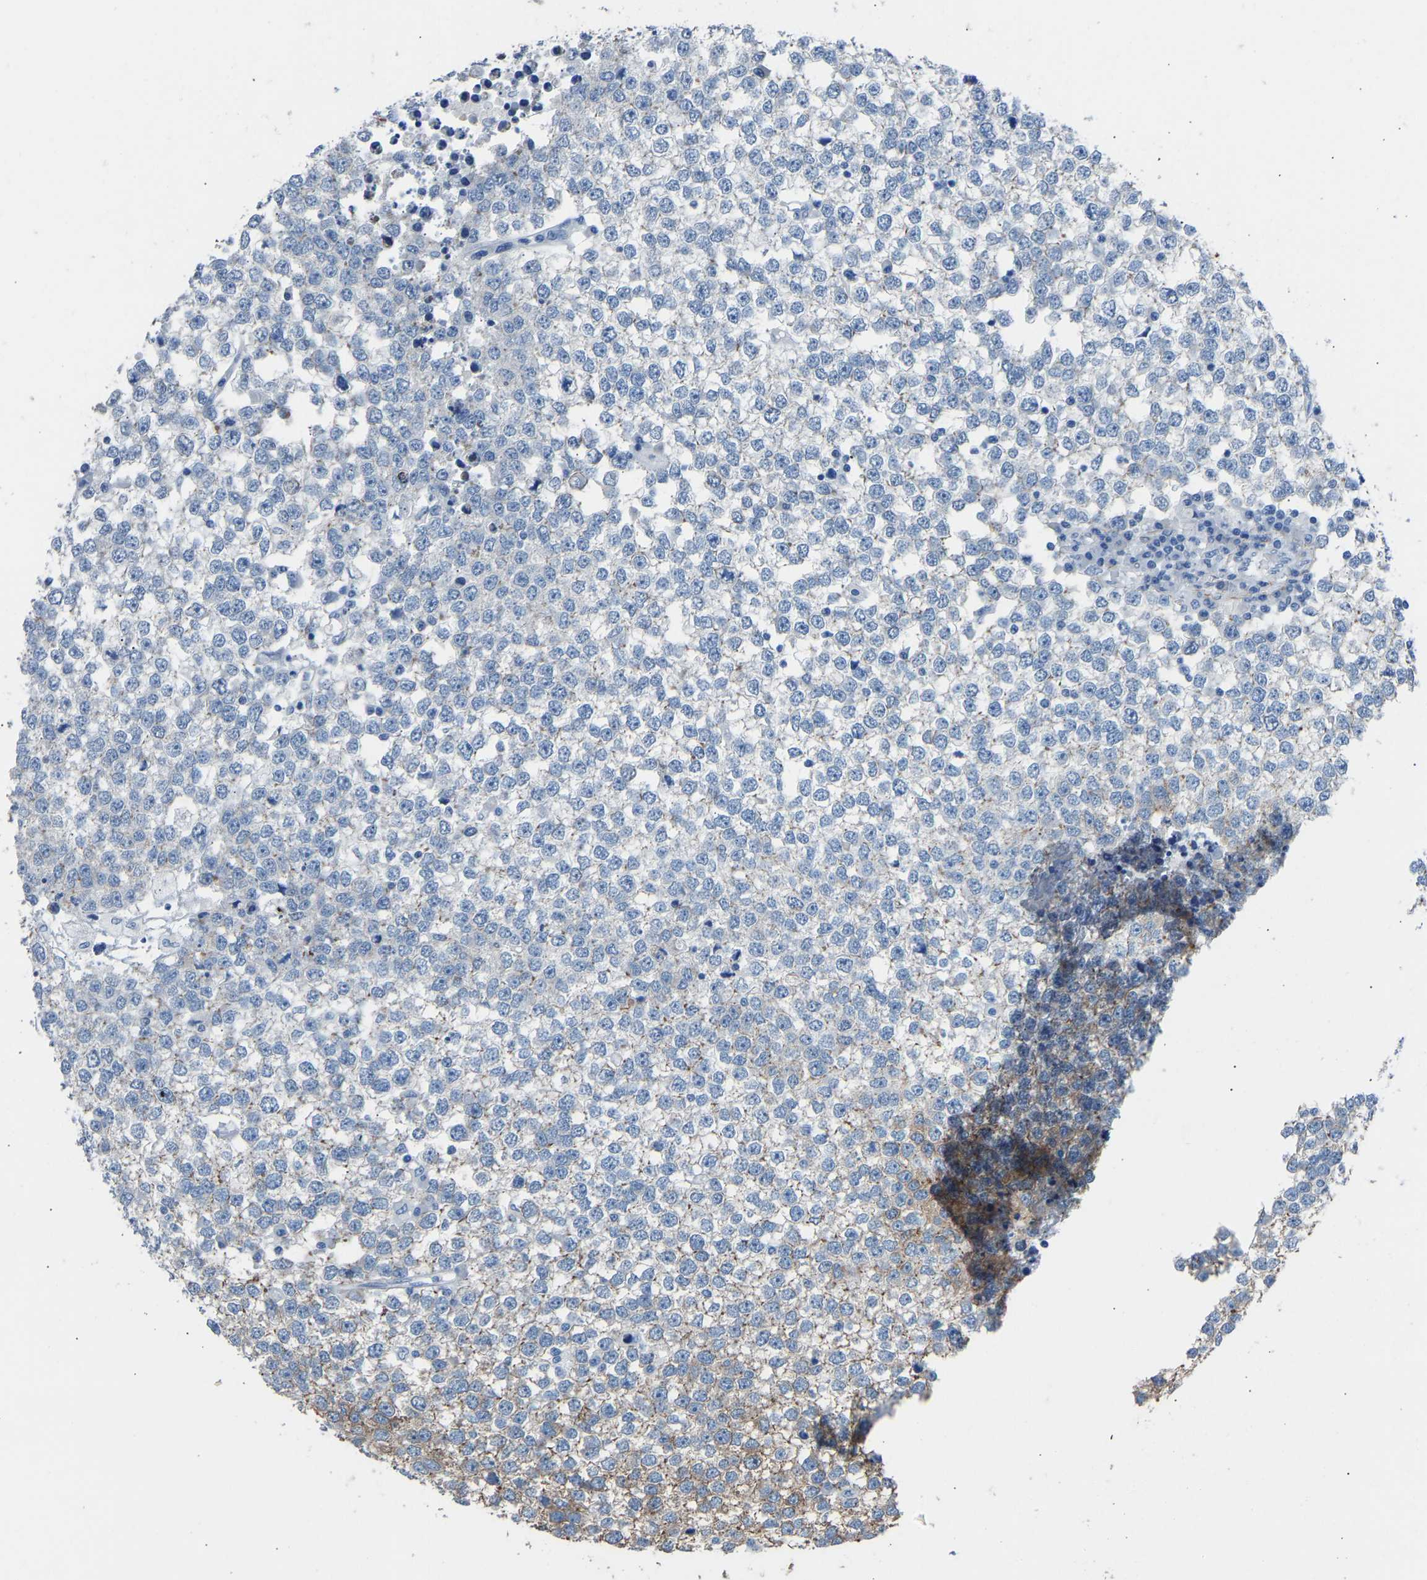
{"staining": {"intensity": "moderate", "quantity": "25%-75%", "location": "cytoplasmic/membranous"}, "tissue": "testis cancer", "cell_type": "Tumor cells", "image_type": "cancer", "snomed": [{"axis": "morphology", "description": "Seminoma, NOS"}, {"axis": "topography", "description": "Testis"}], "caption": "IHC image of testis cancer (seminoma) stained for a protein (brown), which exhibits medium levels of moderate cytoplasmic/membranous positivity in approximately 25%-75% of tumor cells.", "gene": "MYH10", "patient": {"sex": "male", "age": 65}}